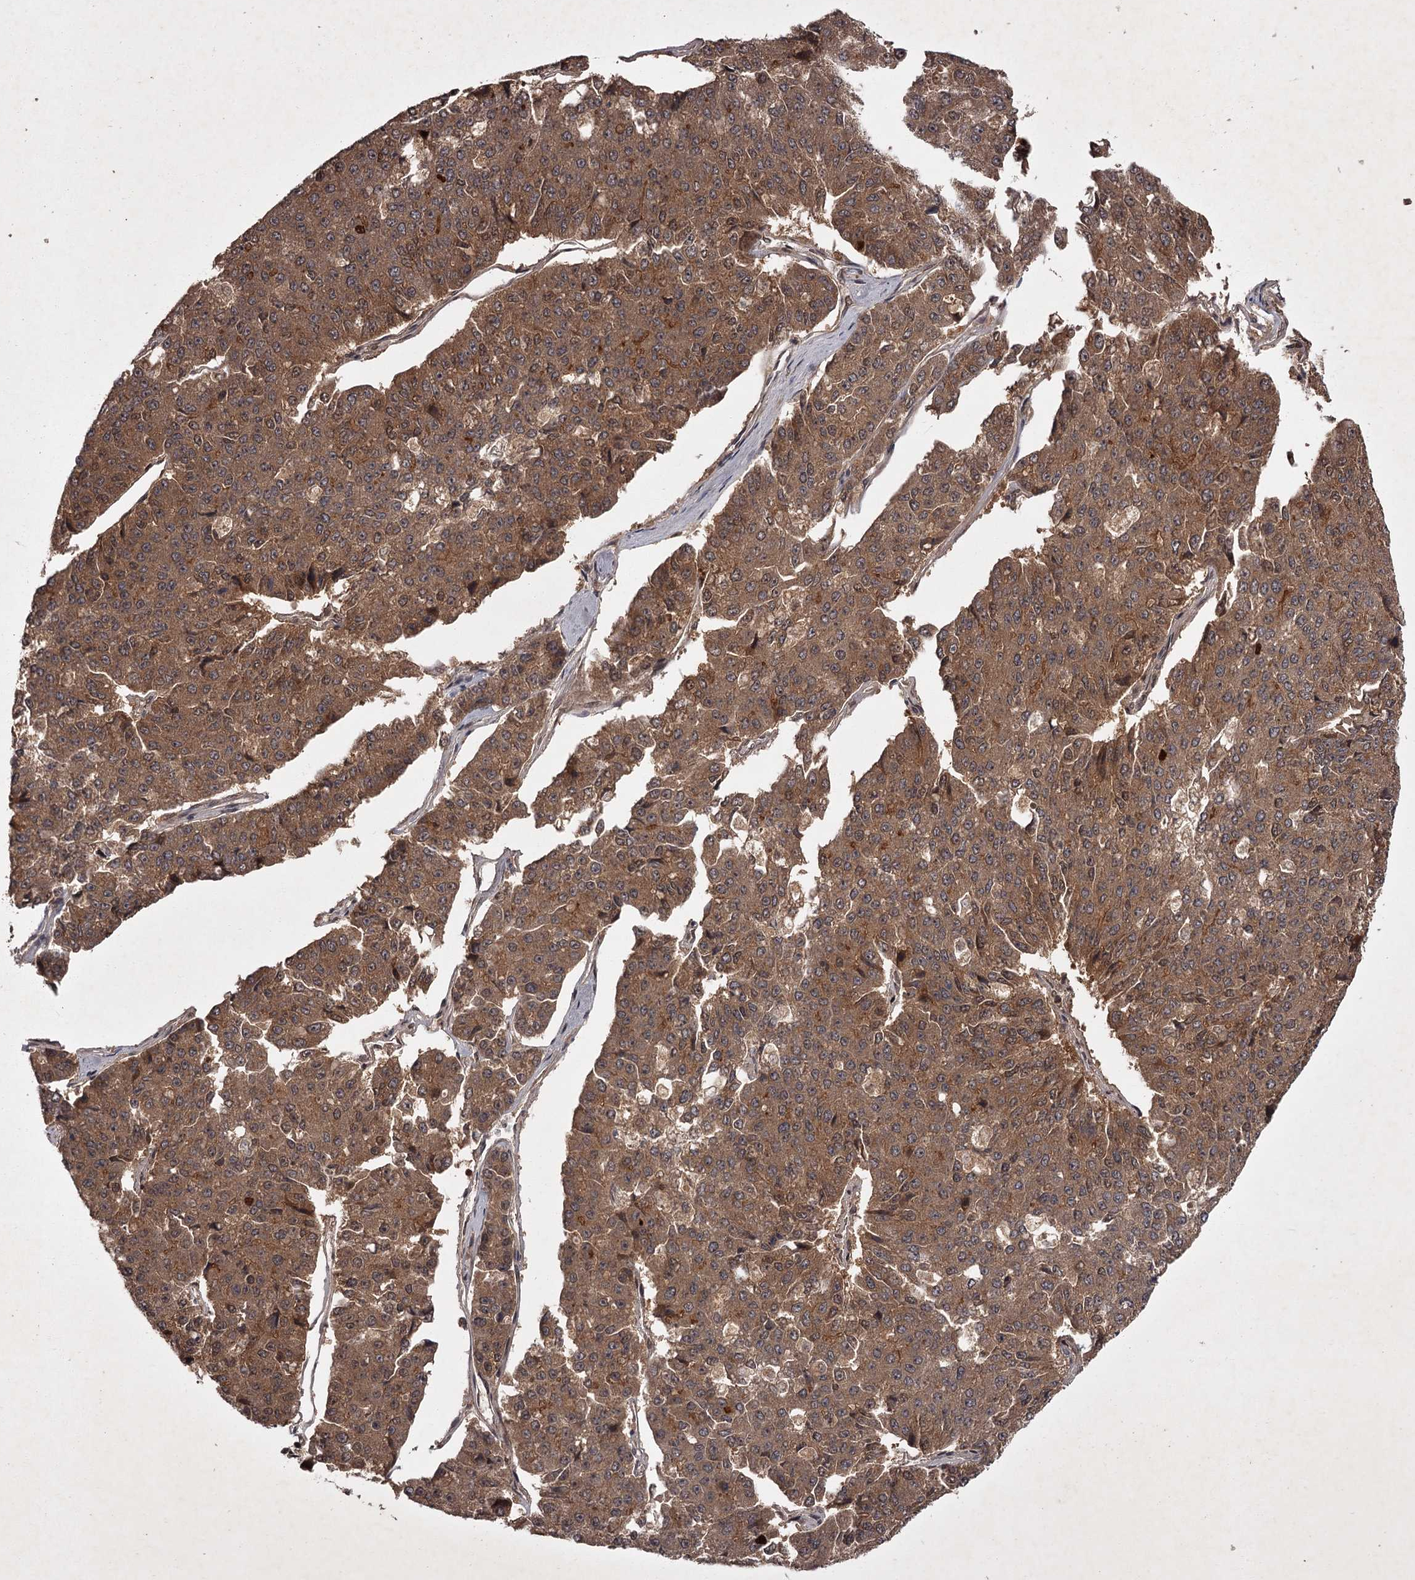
{"staining": {"intensity": "moderate", "quantity": ">75%", "location": "cytoplasmic/membranous"}, "tissue": "pancreatic cancer", "cell_type": "Tumor cells", "image_type": "cancer", "snomed": [{"axis": "morphology", "description": "Adenocarcinoma, NOS"}, {"axis": "topography", "description": "Pancreas"}], "caption": "Moderate cytoplasmic/membranous protein staining is seen in approximately >75% of tumor cells in pancreatic cancer.", "gene": "TBC1D23", "patient": {"sex": "male", "age": 50}}